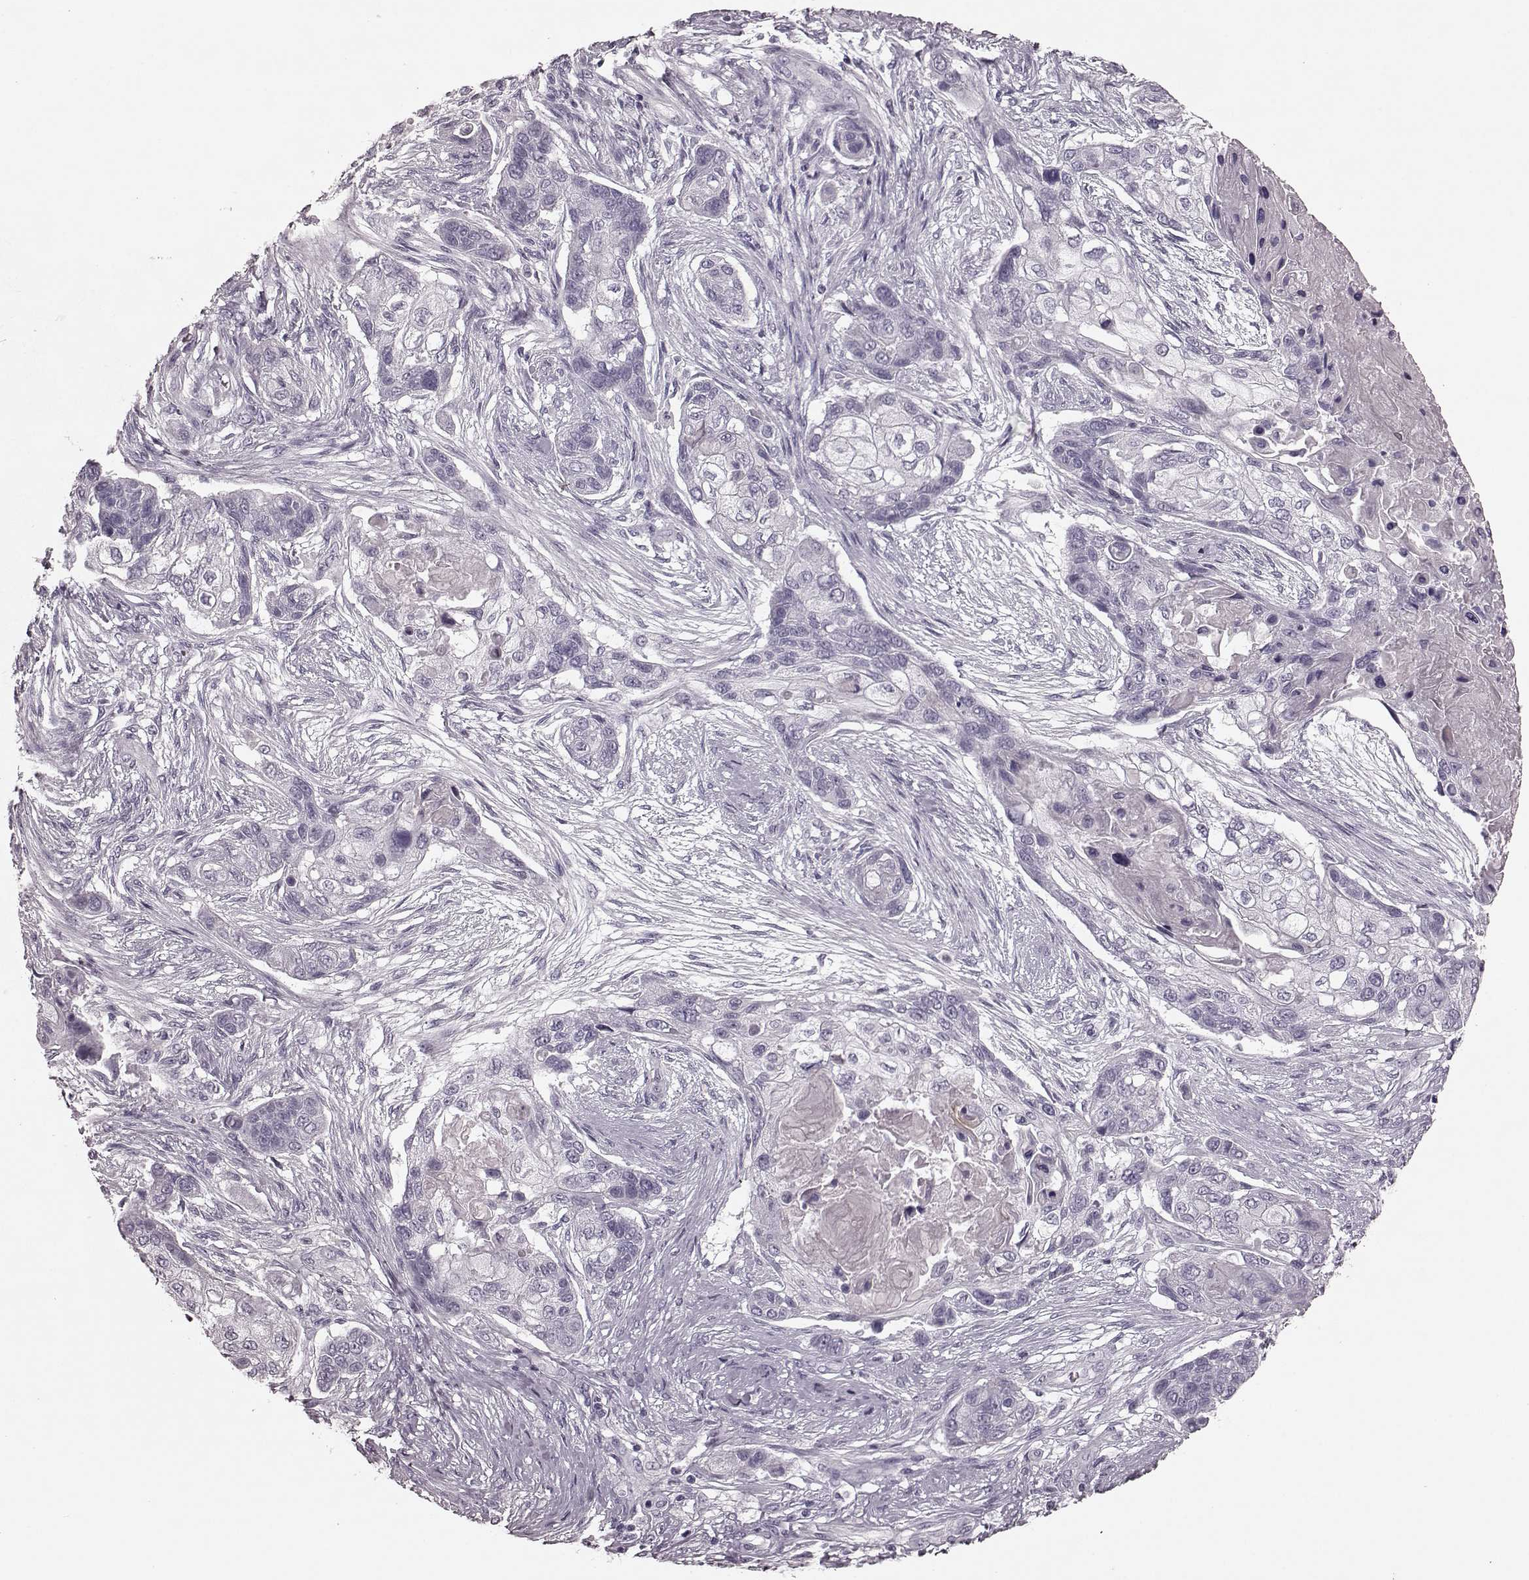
{"staining": {"intensity": "negative", "quantity": "none", "location": "none"}, "tissue": "lung cancer", "cell_type": "Tumor cells", "image_type": "cancer", "snomed": [{"axis": "morphology", "description": "Squamous cell carcinoma, NOS"}, {"axis": "topography", "description": "Lung"}], "caption": "Tumor cells show no significant protein expression in squamous cell carcinoma (lung).", "gene": "TRPM1", "patient": {"sex": "male", "age": 69}}